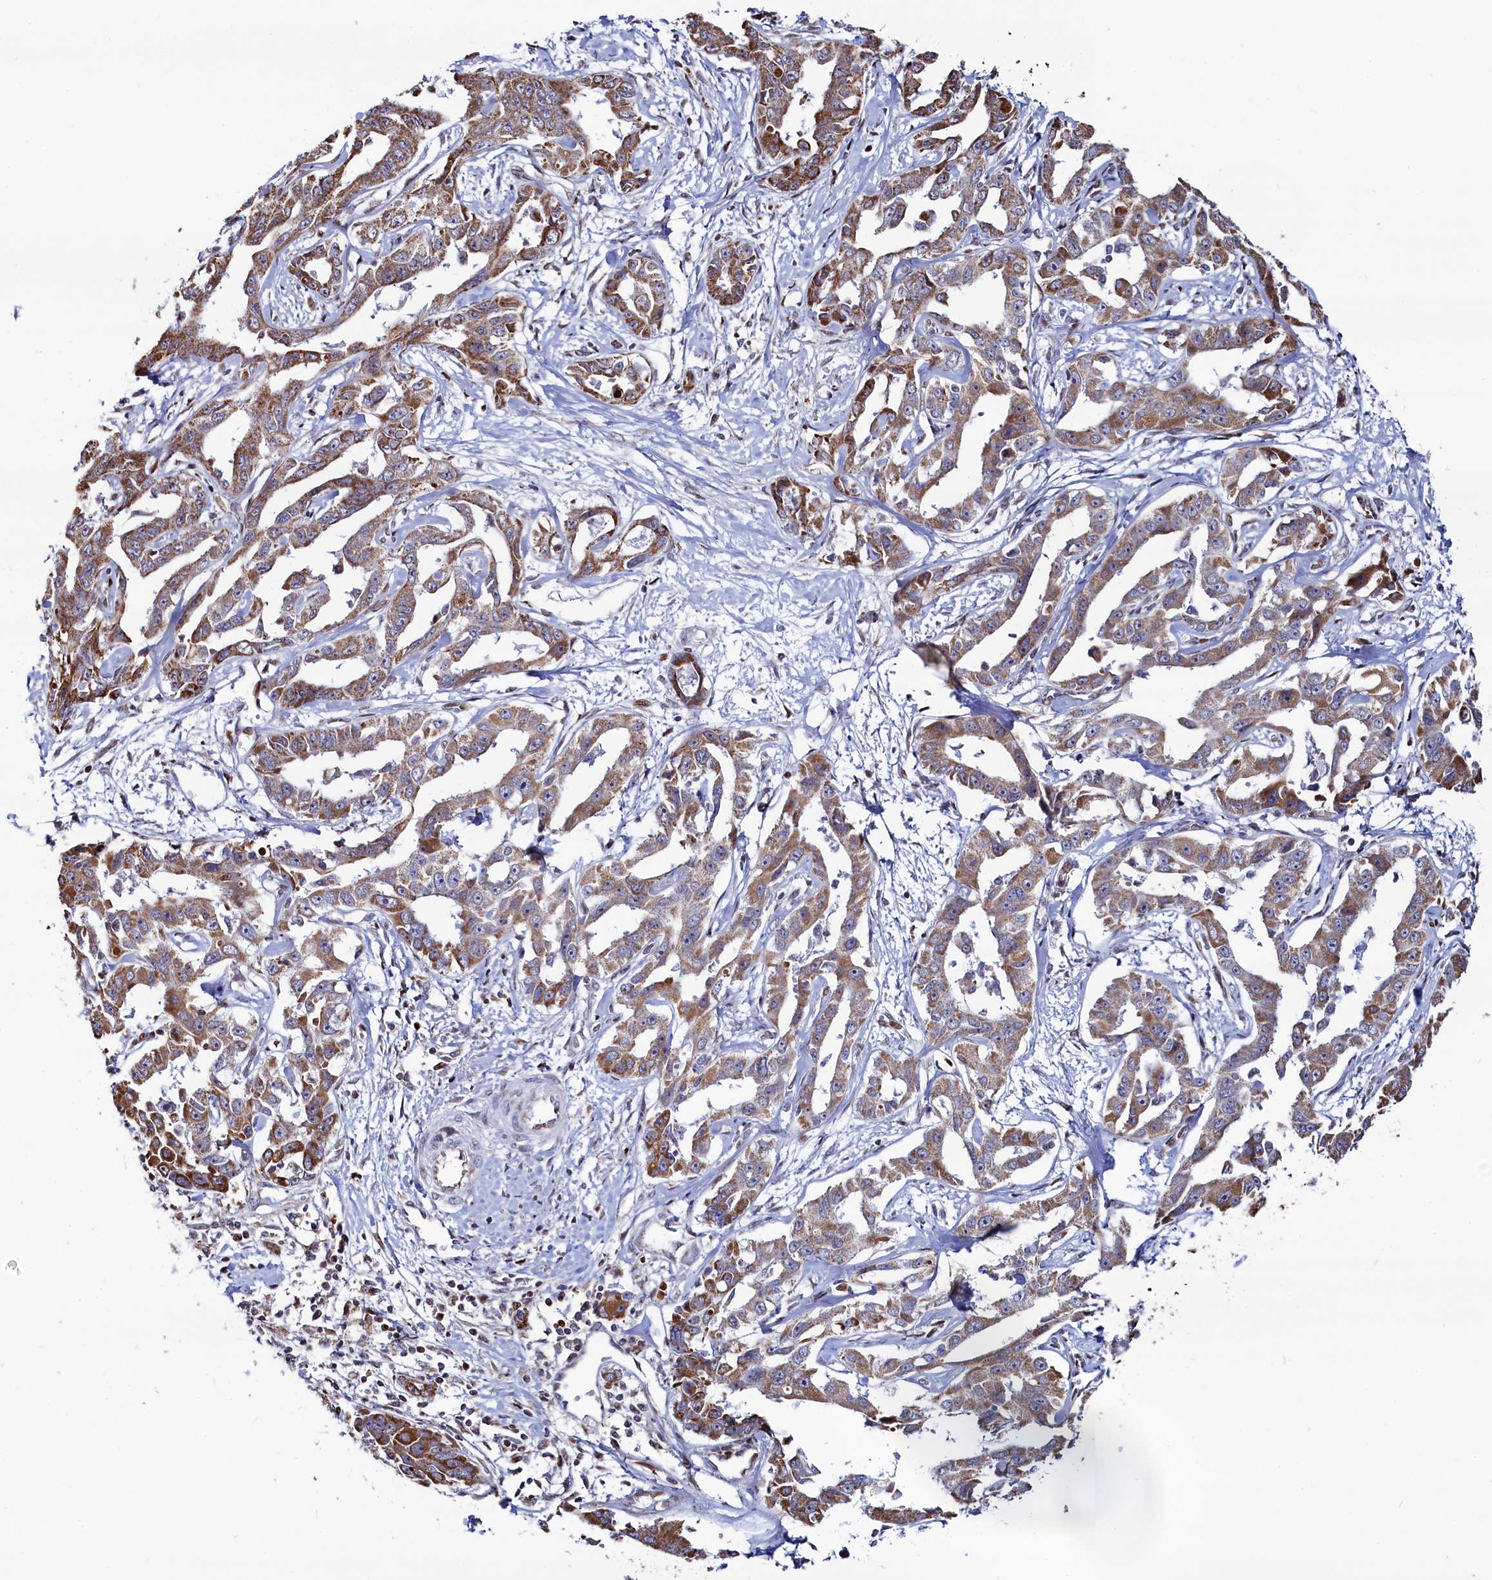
{"staining": {"intensity": "moderate", "quantity": ">75%", "location": "cytoplasmic/membranous"}, "tissue": "liver cancer", "cell_type": "Tumor cells", "image_type": "cancer", "snomed": [{"axis": "morphology", "description": "Cholangiocarcinoma"}, {"axis": "topography", "description": "Liver"}], "caption": "Protein expression analysis of liver cholangiocarcinoma shows moderate cytoplasmic/membranous staining in approximately >75% of tumor cells.", "gene": "HDGFL3", "patient": {"sex": "male", "age": 59}}